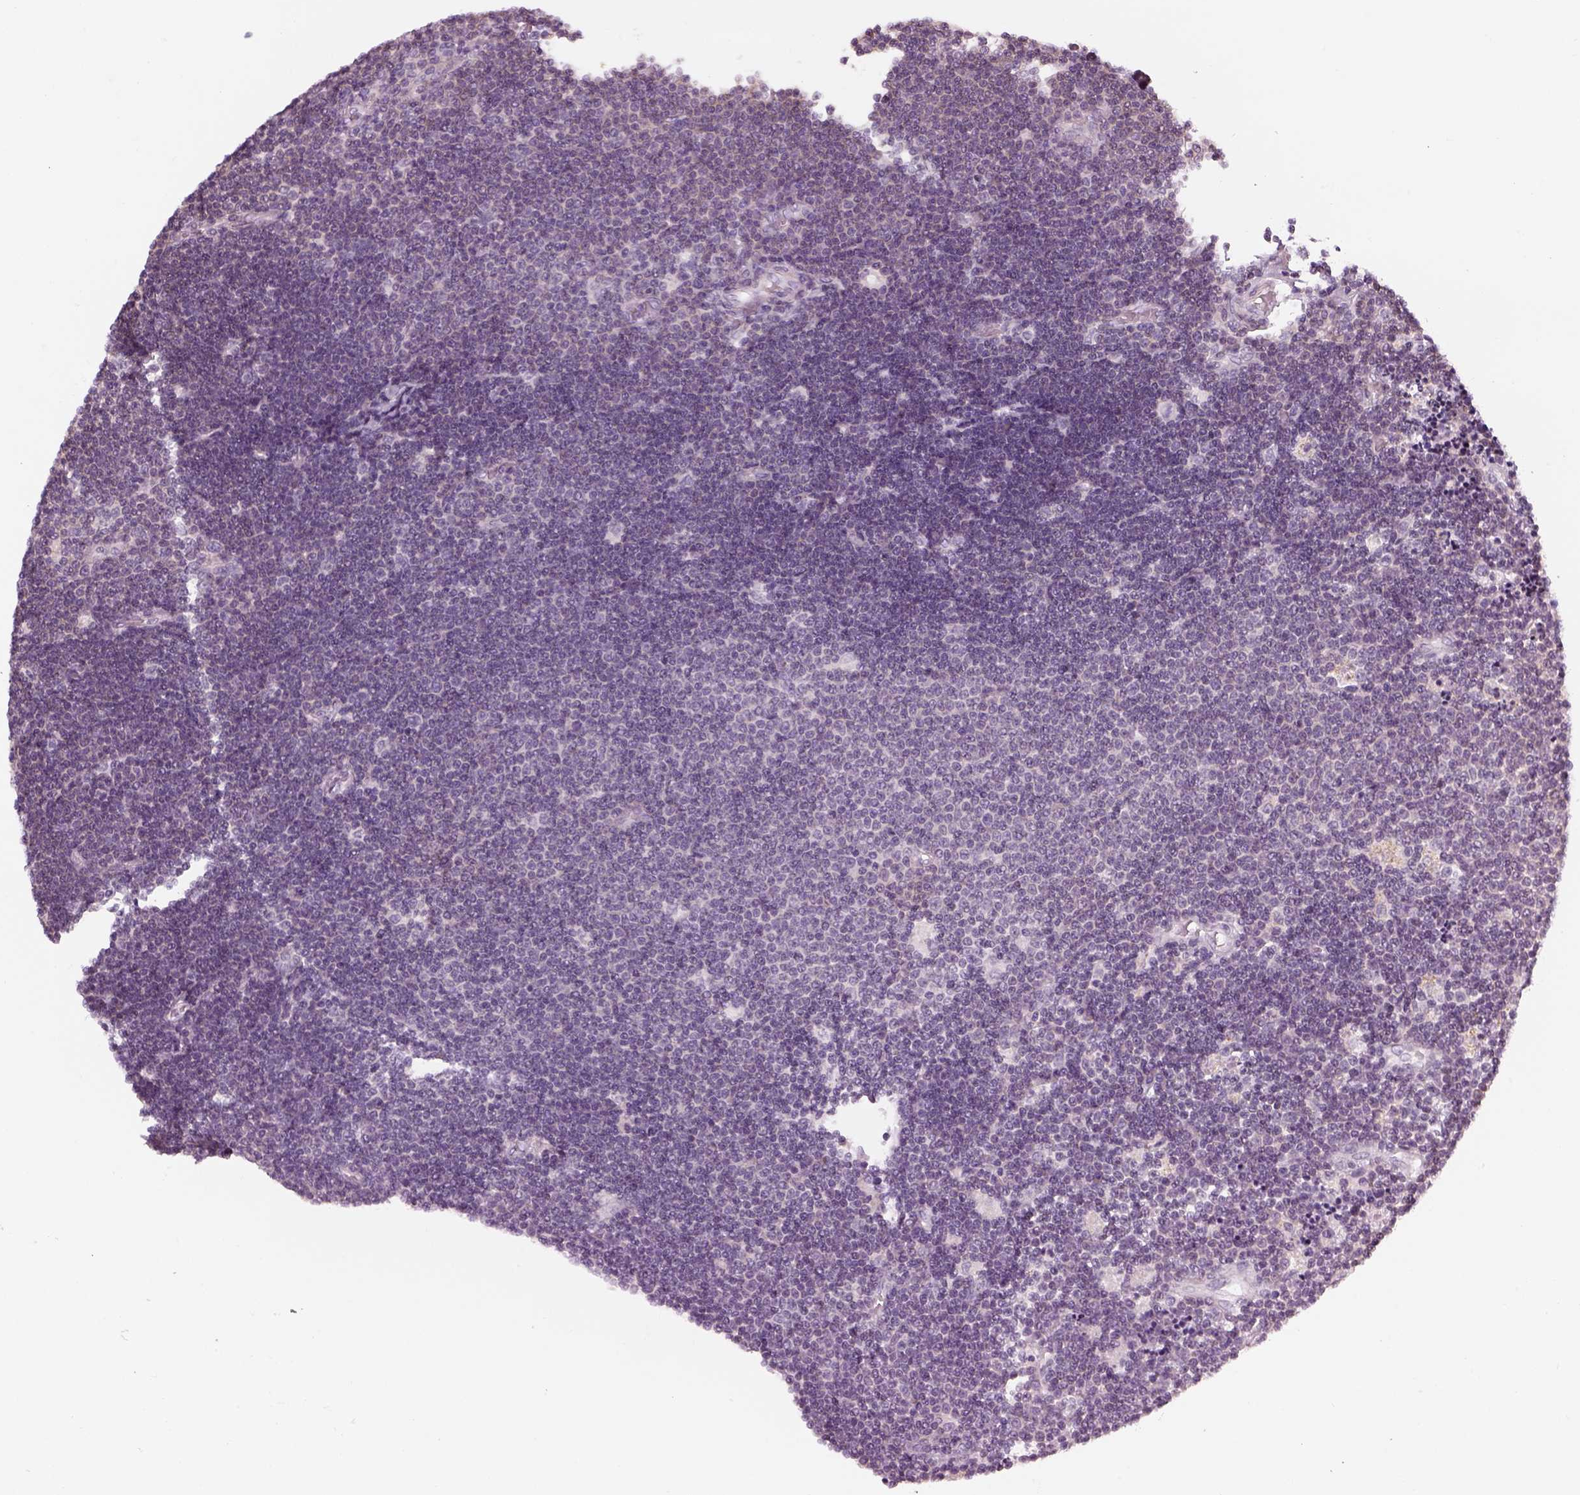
{"staining": {"intensity": "negative", "quantity": "none", "location": "none"}, "tissue": "lymphoma", "cell_type": "Tumor cells", "image_type": "cancer", "snomed": [{"axis": "morphology", "description": "Malignant lymphoma, non-Hodgkin's type, Low grade"}, {"axis": "topography", "description": "Brain"}], "caption": "An IHC histopathology image of low-grade malignant lymphoma, non-Hodgkin's type is shown. There is no staining in tumor cells of low-grade malignant lymphoma, non-Hodgkin's type.", "gene": "LRRIQ3", "patient": {"sex": "female", "age": 66}}